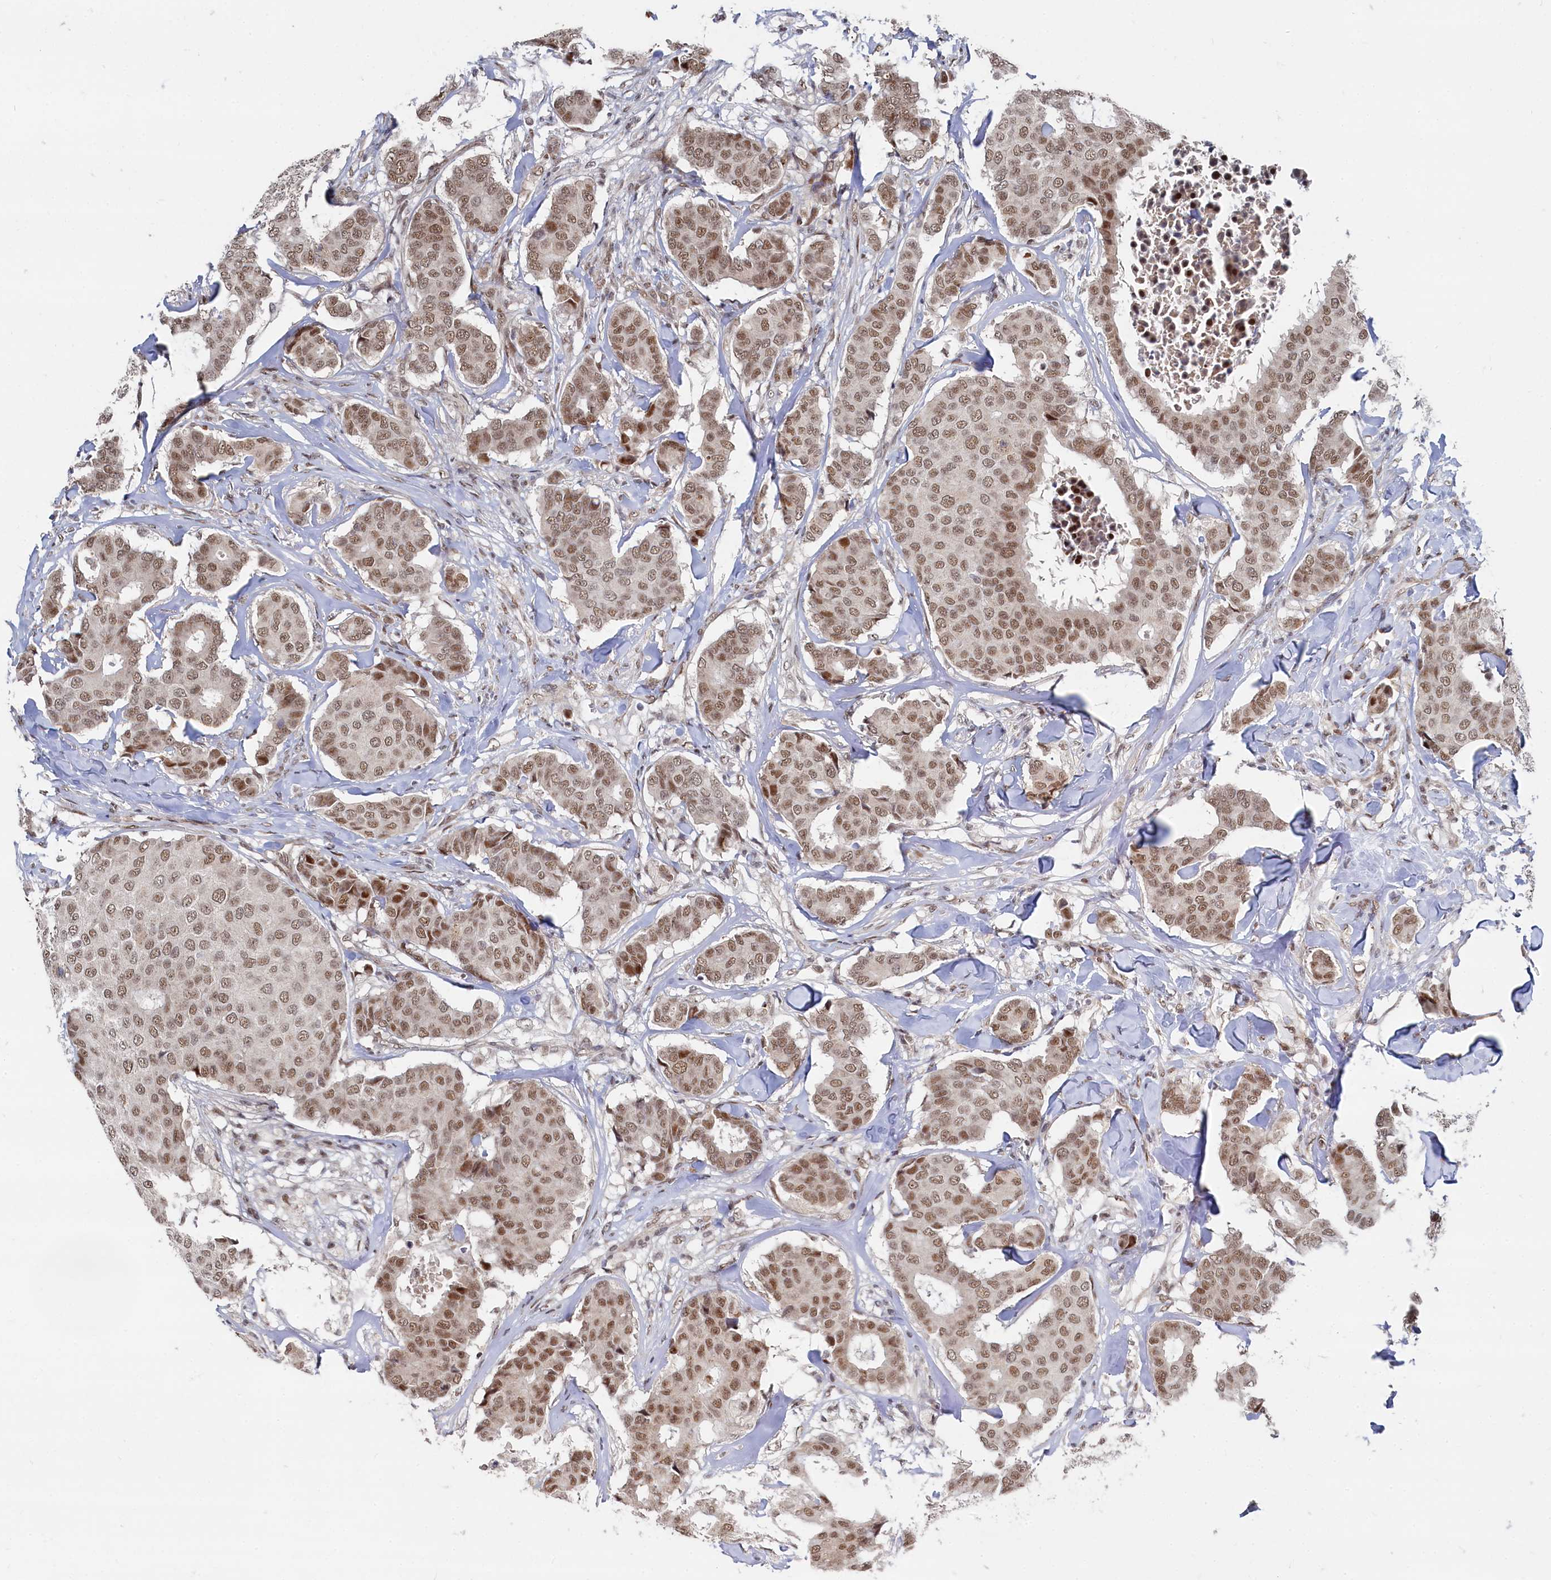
{"staining": {"intensity": "moderate", "quantity": ">75%", "location": "nuclear"}, "tissue": "breast cancer", "cell_type": "Tumor cells", "image_type": "cancer", "snomed": [{"axis": "morphology", "description": "Duct carcinoma"}, {"axis": "topography", "description": "Breast"}], "caption": "Immunohistochemical staining of human infiltrating ductal carcinoma (breast) reveals medium levels of moderate nuclear protein expression in about >75% of tumor cells.", "gene": "BUB3", "patient": {"sex": "female", "age": 75}}